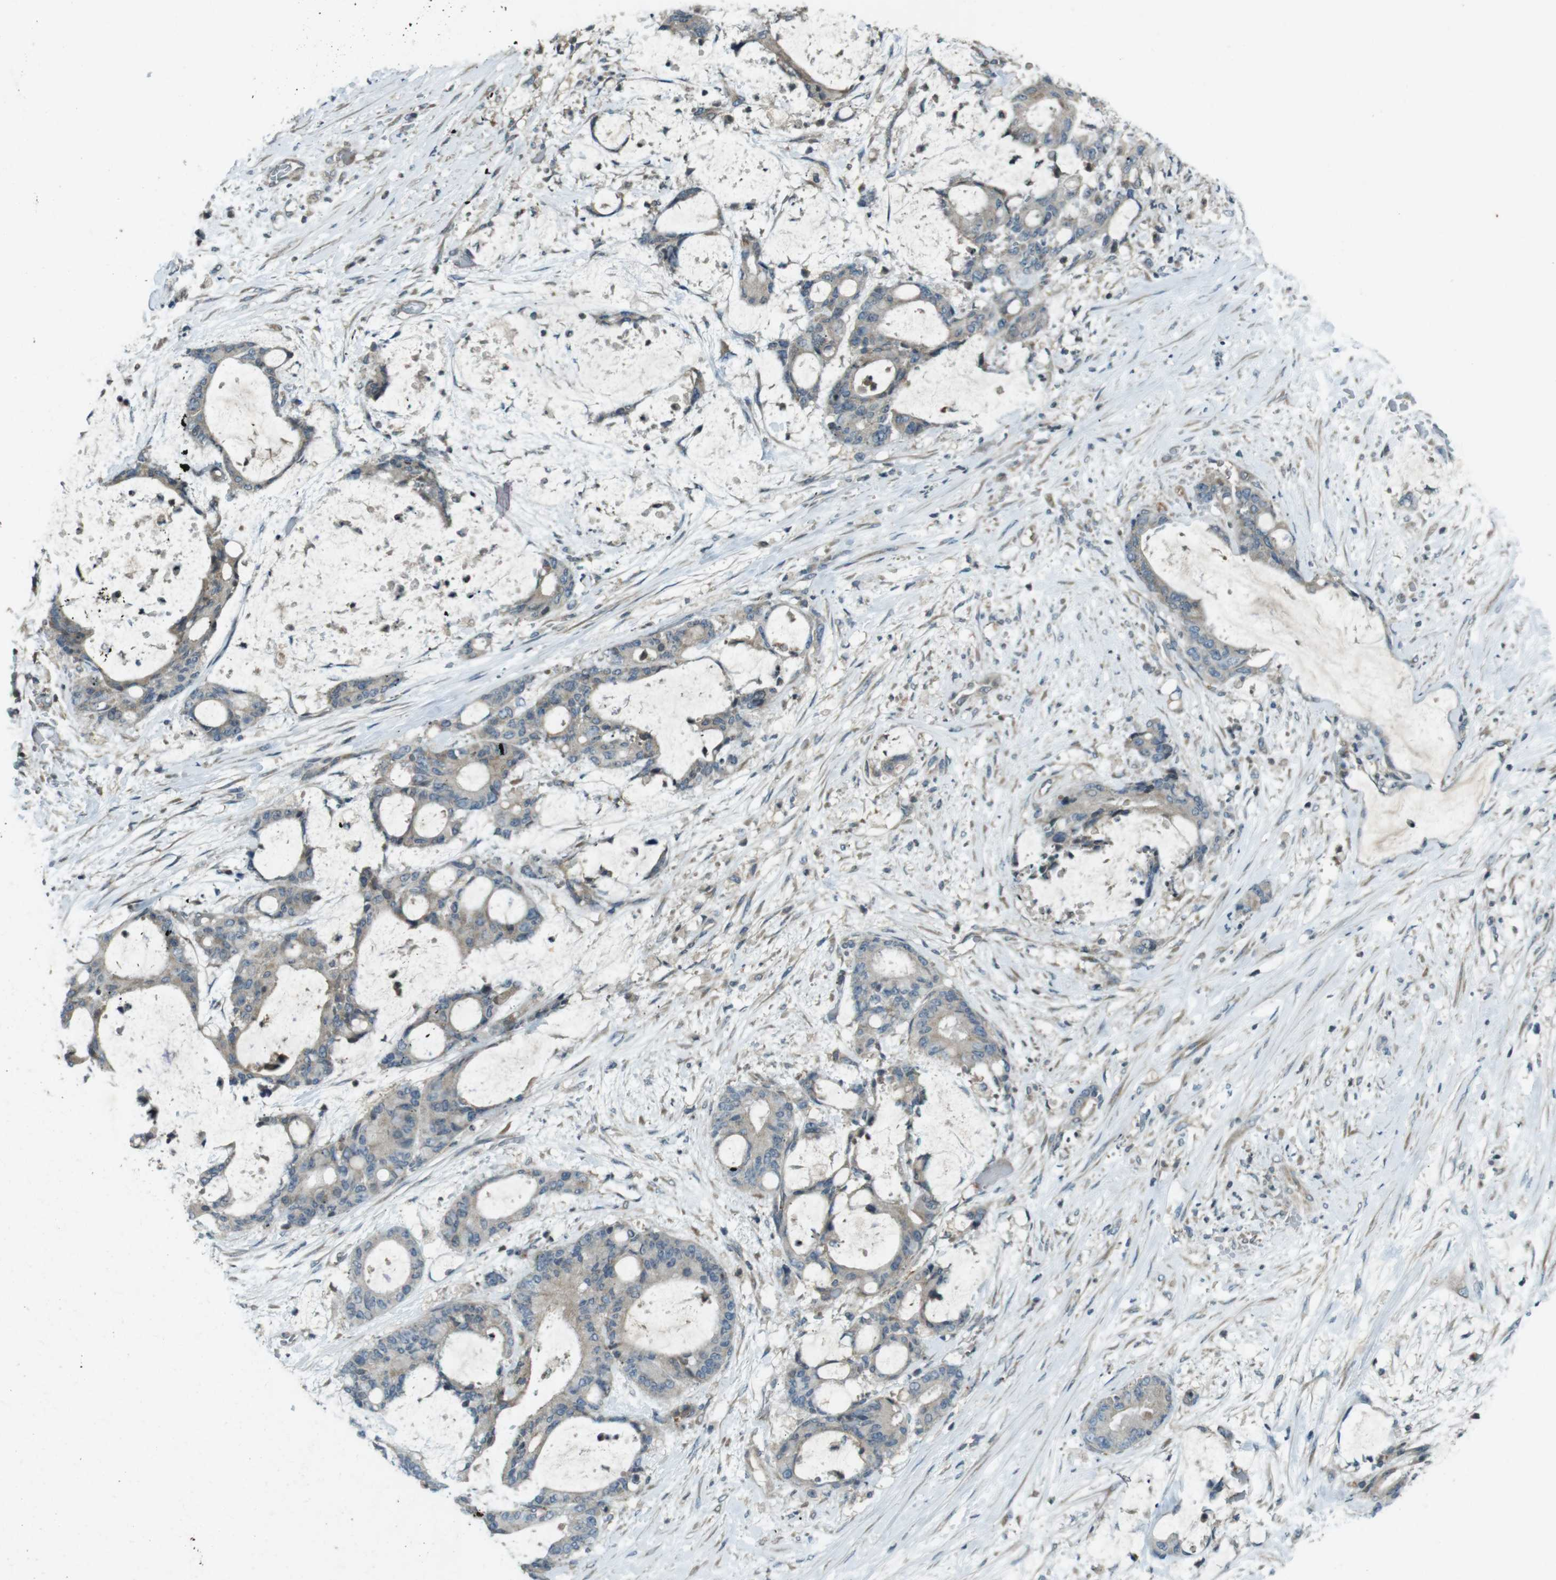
{"staining": {"intensity": "weak", "quantity": "<25%", "location": "cytoplasmic/membranous"}, "tissue": "liver cancer", "cell_type": "Tumor cells", "image_type": "cancer", "snomed": [{"axis": "morphology", "description": "Cholangiocarcinoma"}, {"axis": "topography", "description": "Liver"}], "caption": "Tumor cells are negative for brown protein staining in liver cholangiocarcinoma.", "gene": "ZYX", "patient": {"sex": "female", "age": 73}}